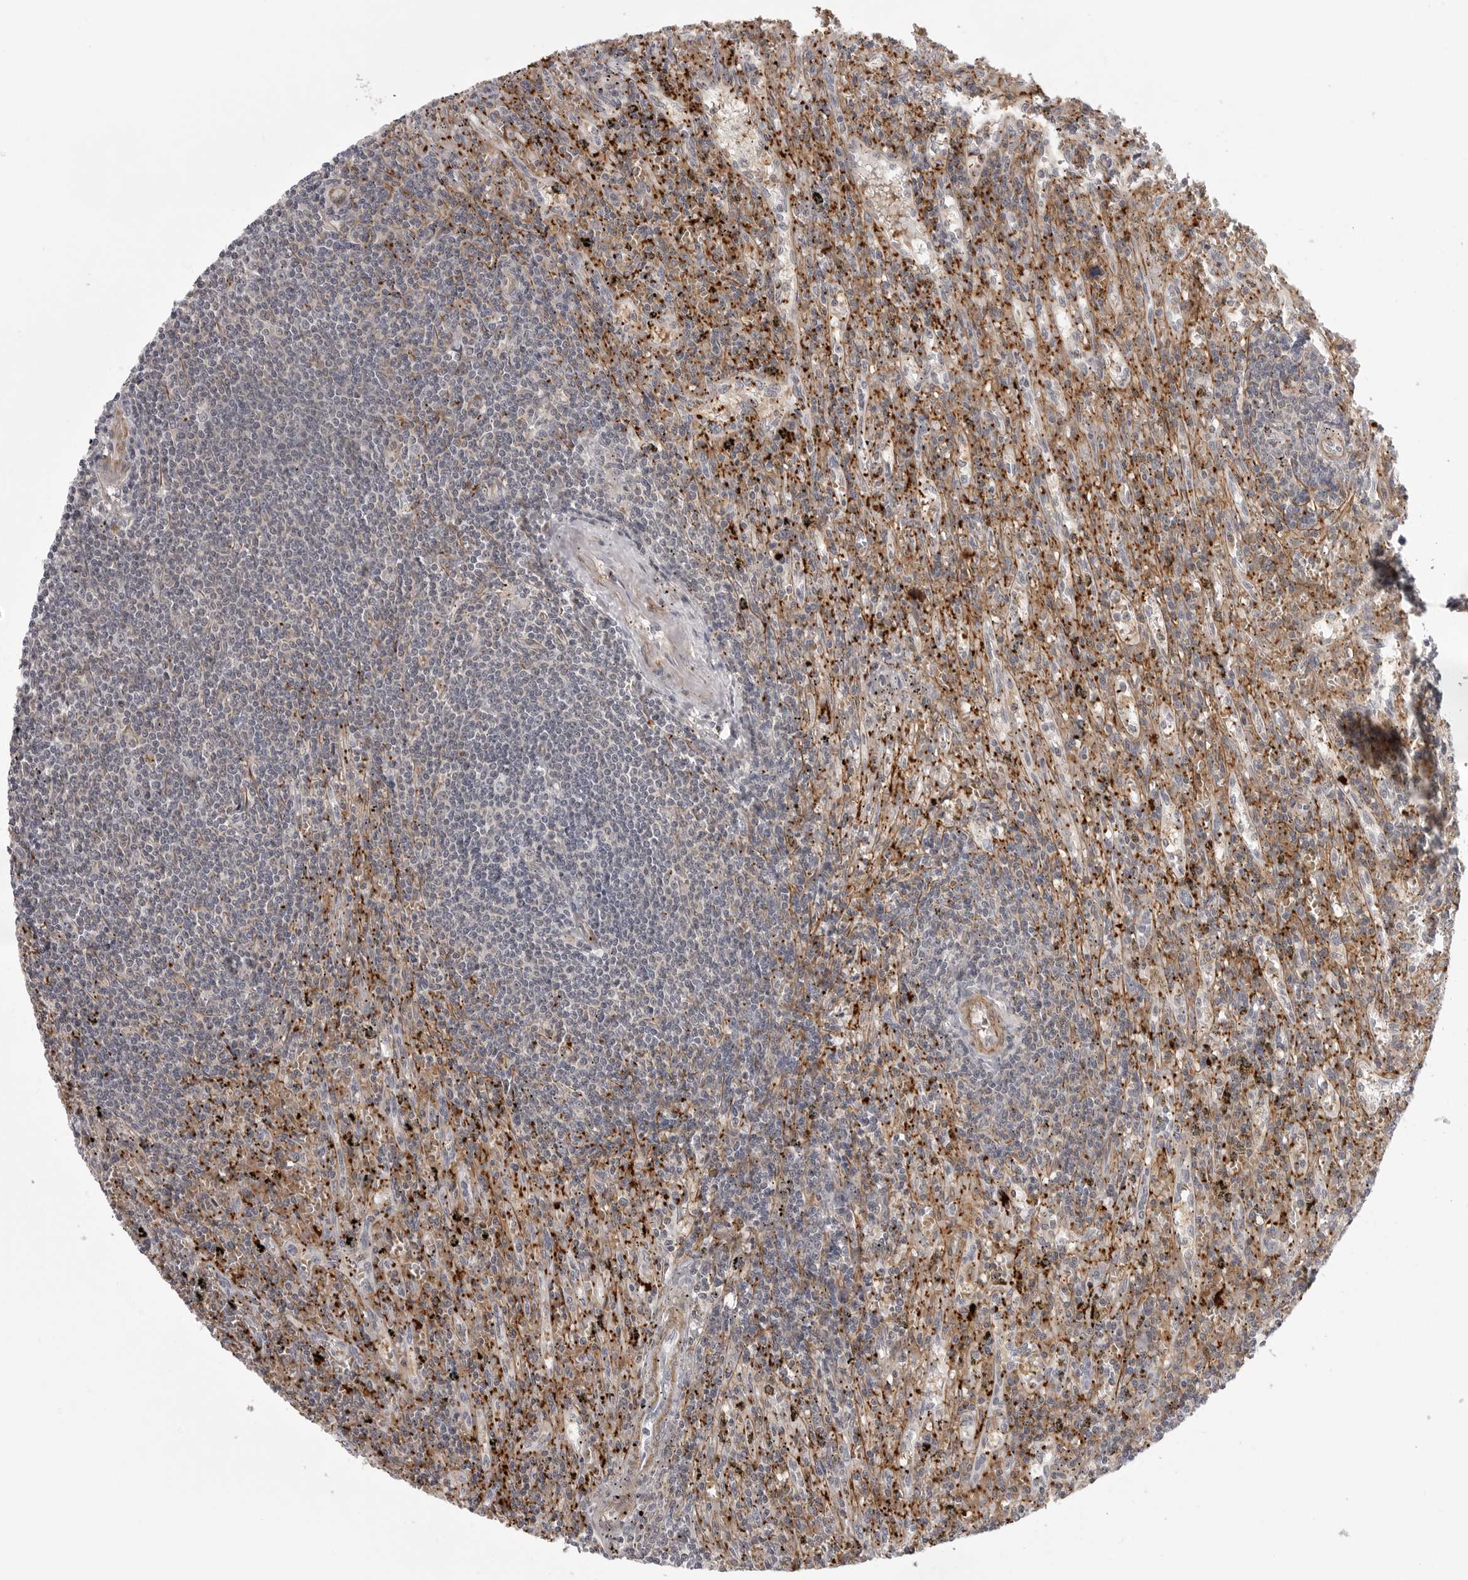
{"staining": {"intensity": "negative", "quantity": "none", "location": "none"}, "tissue": "lymphoma", "cell_type": "Tumor cells", "image_type": "cancer", "snomed": [{"axis": "morphology", "description": "Malignant lymphoma, non-Hodgkin's type, Low grade"}, {"axis": "topography", "description": "Spleen"}], "caption": "Immunohistochemical staining of lymphoma demonstrates no significant expression in tumor cells.", "gene": "TUT4", "patient": {"sex": "male", "age": 76}}